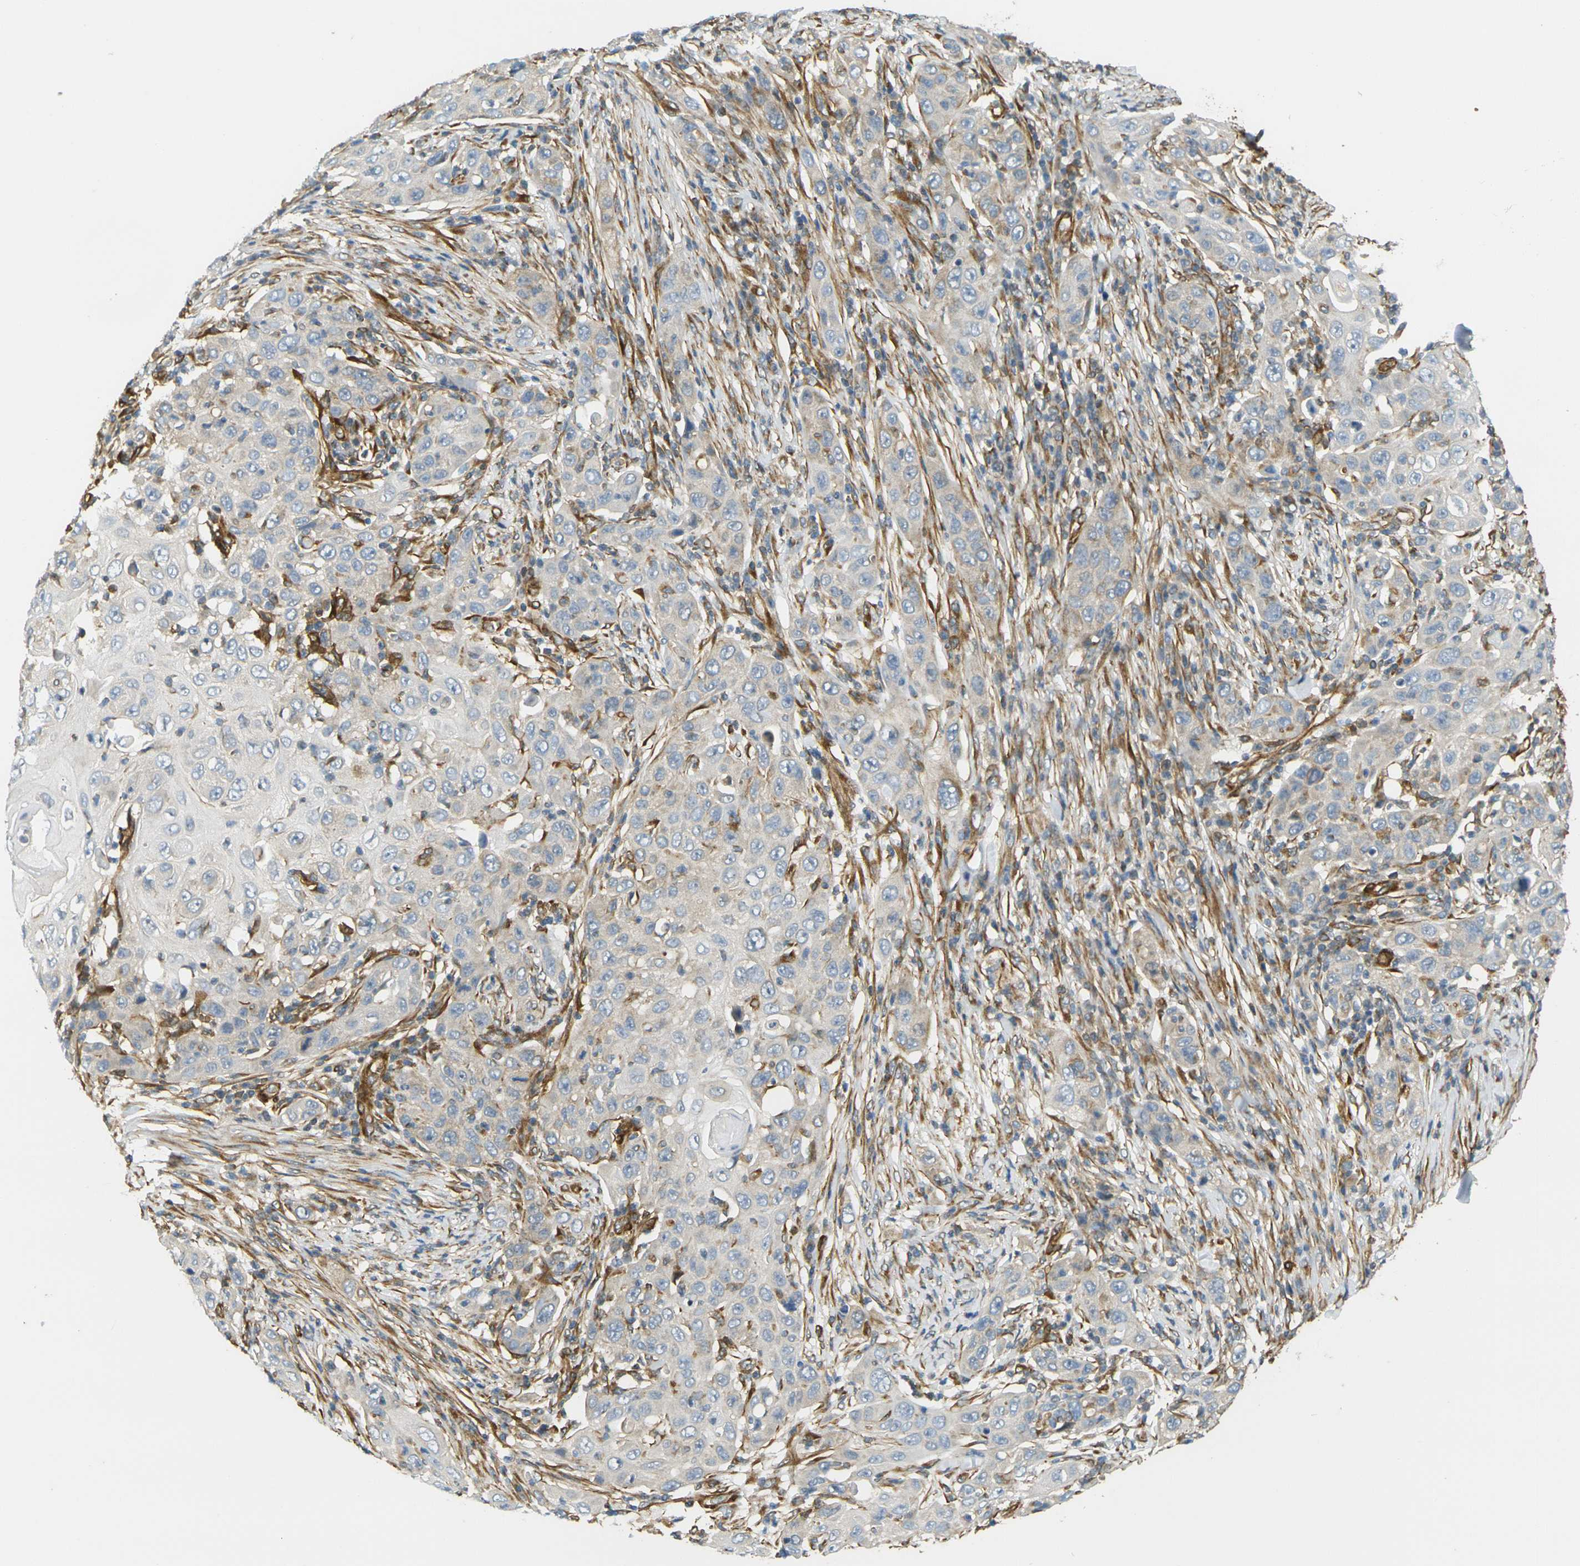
{"staining": {"intensity": "weak", "quantity": "25%-75%", "location": "cytoplasmic/membranous"}, "tissue": "skin cancer", "cell_type": "Tumor cells", "image_type": "cancer", "snomed": [{"axis": "morphology", "description": "Squamous cell carcinoma, NOS"}, {"axis": "topography", "description": "Skin"}], "caption": "Immunohistochemistry (IHC) of human skin squamous cell carcinoma shows low levels of weak cytoplasmic/membranous positivity in approximately 25%-75% of tumor cells.", "gene": "CYTH3", "patient": {"sex": "female", "age": 88}}